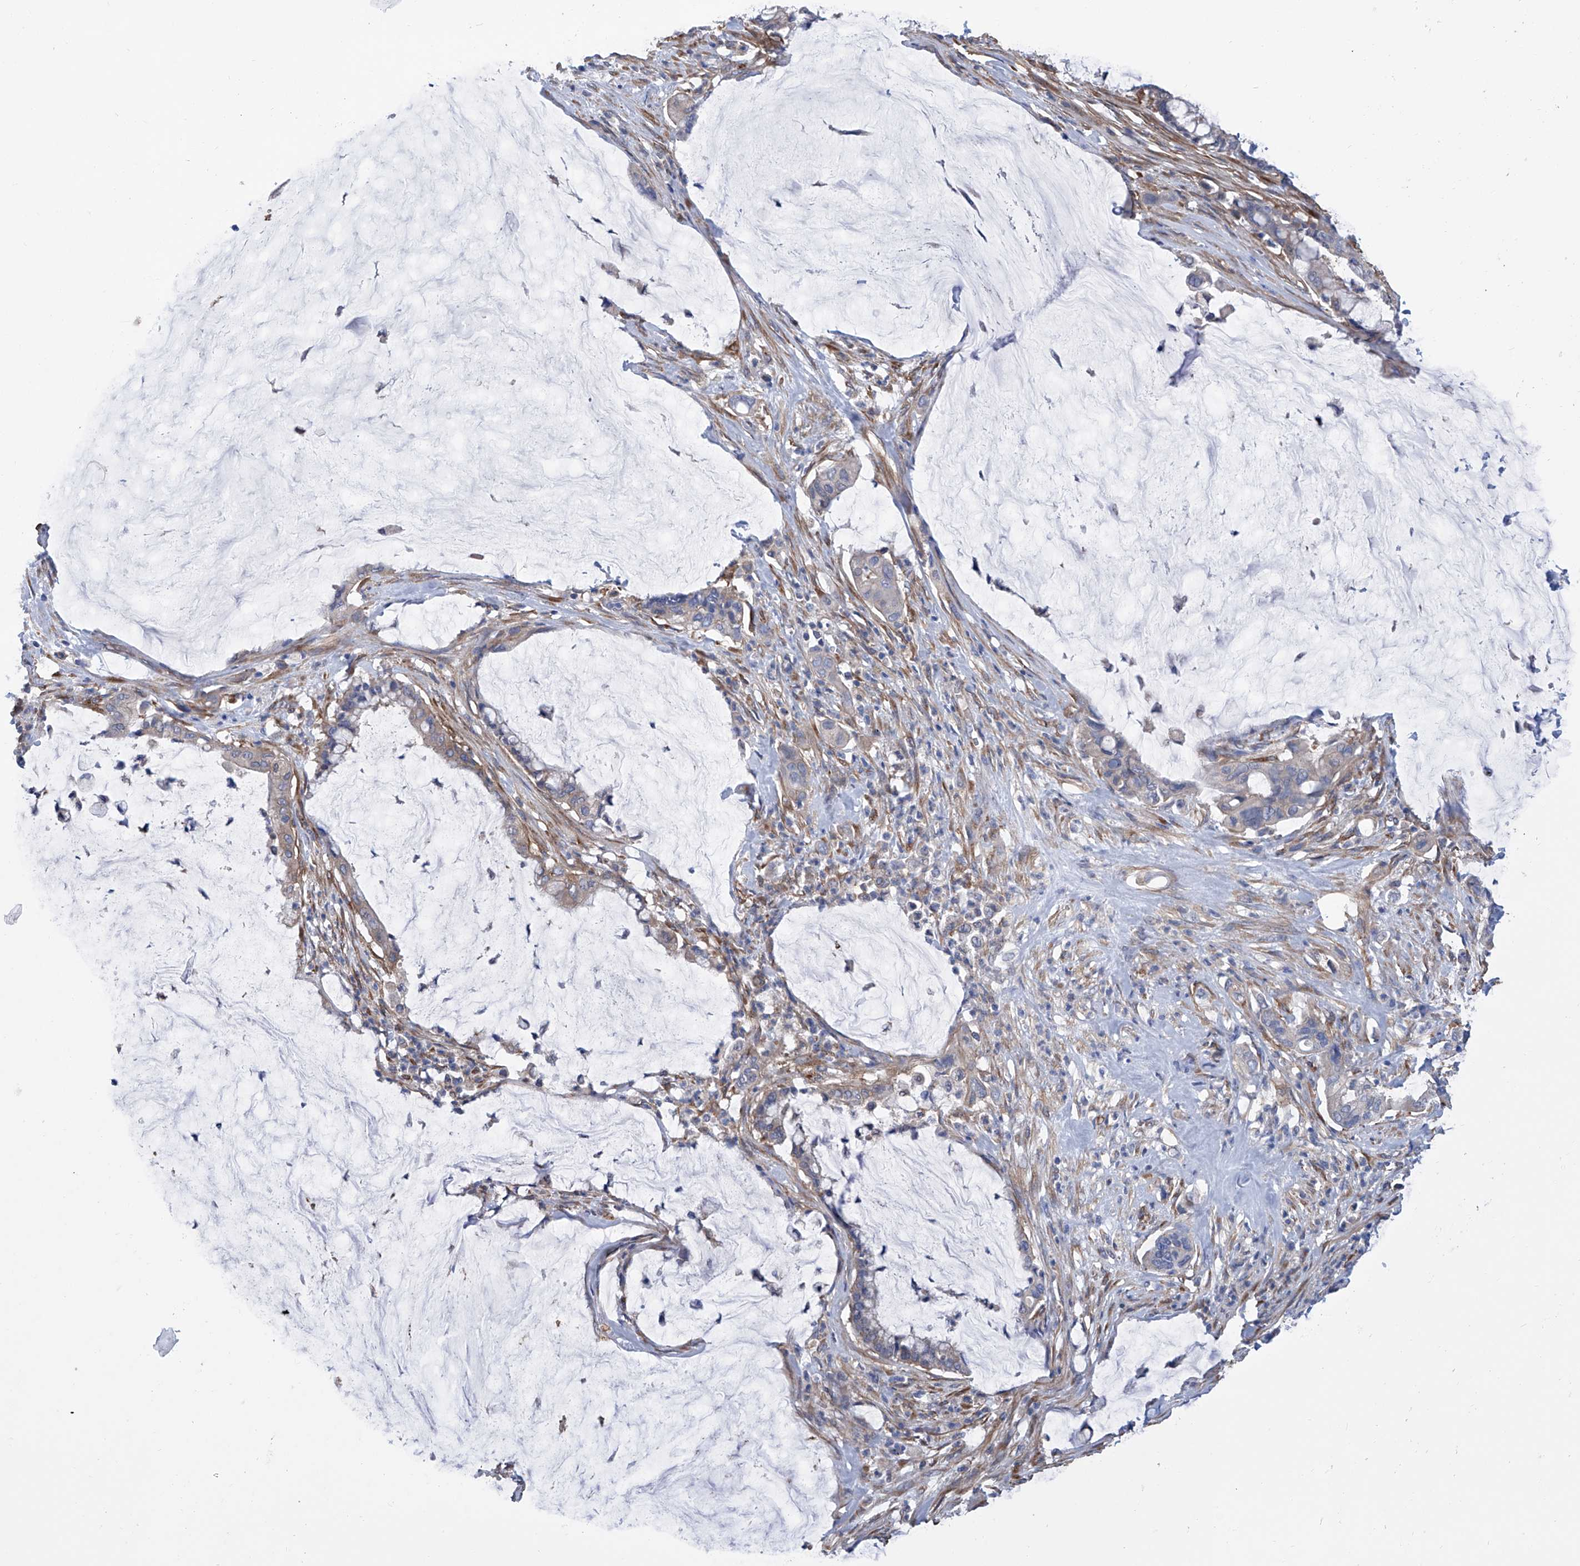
{"staining": {"intensity": "weak", "quantity": "<25%", "location": "cytoplasmic/membranous"}, "tissue": "pancreatic cancer", "cell_type": "Tumor cells", "image_type": "cancer", "snomed": [{"axis": "morphology", "description": "Adenocarcinoma, NOS"}, {"axis": "topography", "description": "Pancreas"}], "caption": "Tumor cells are negative for protein expression in human pancreatic cancer (adenocarcinoma). The staining was performed using DAB to visualize the protein expression in brown, while the nuclei were stained in blue with hematoxylin (Magnification: 20x).", "gene": "SMS", "patient": {"sex": "male", "age": 41}}